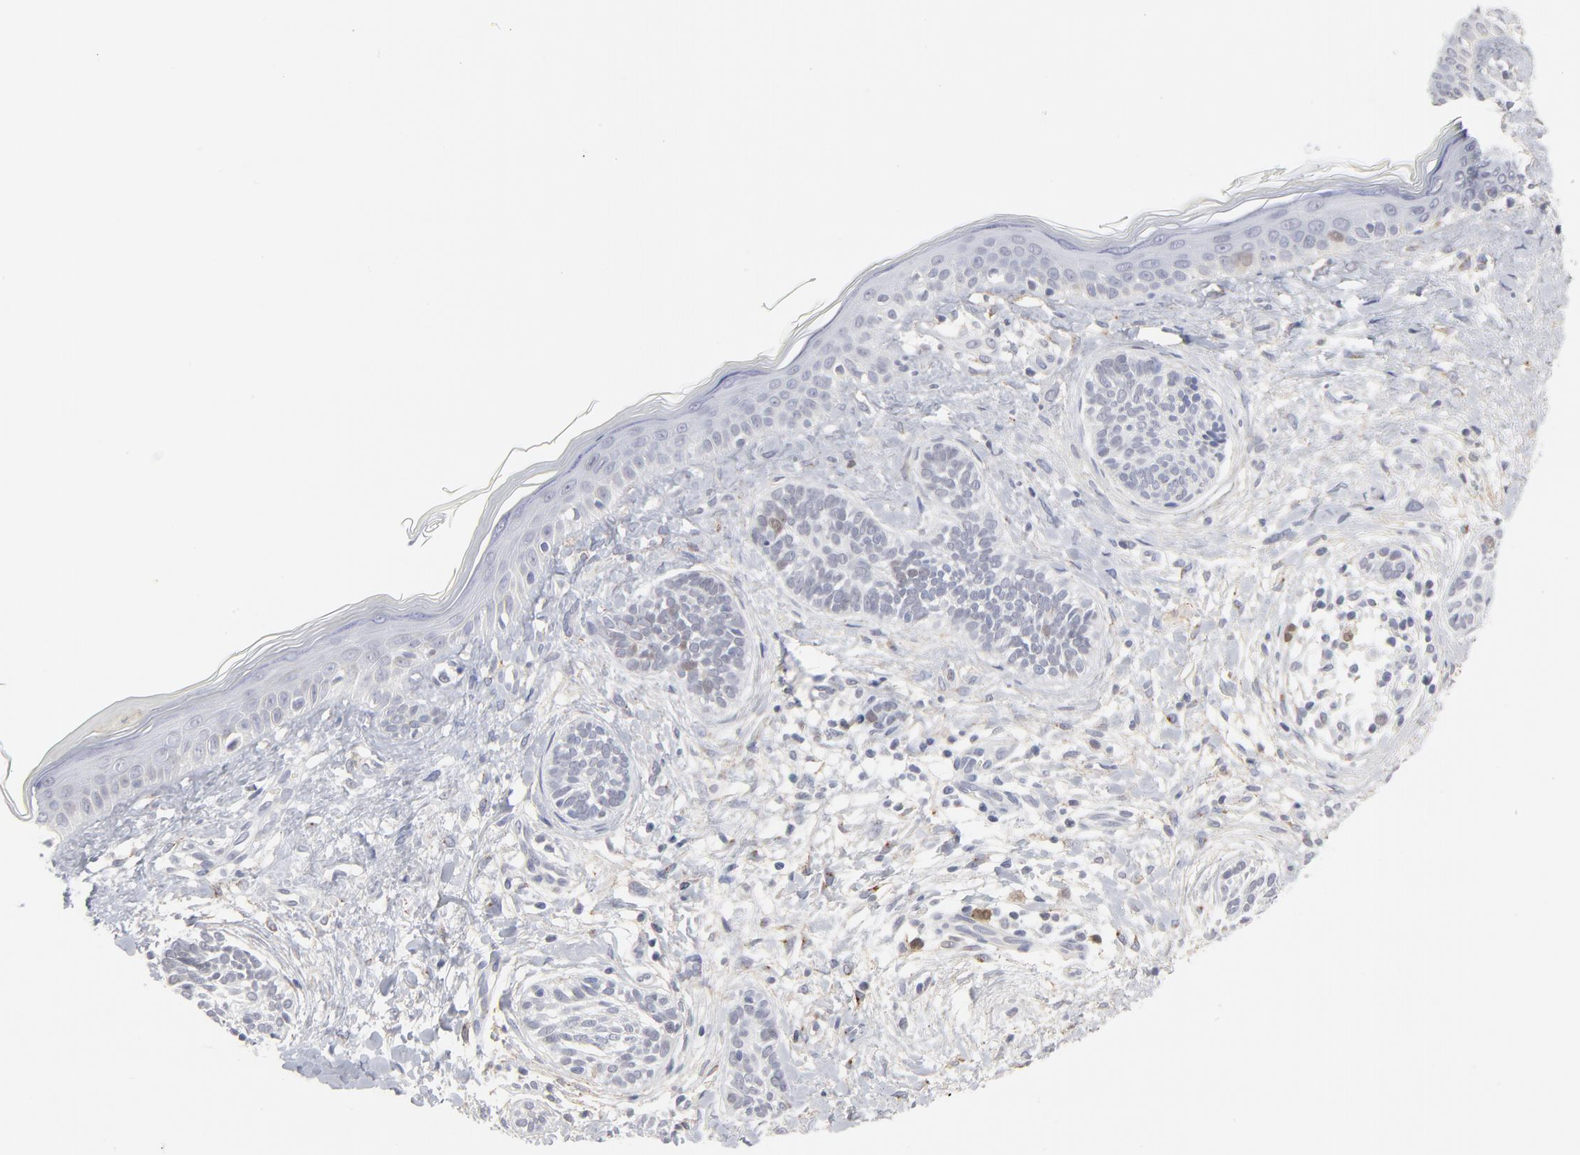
{"staining": {"intensity": "negative", "quantity": "none", "location": "none"}, "tissue": "skin cancer", "cell_type": "Tumor cells", "image_type": "cancer", "snomed": [{"axis": "morphology", "description": "Normal tissue, NOS"}, {"axis": "morphology", "description": "Basal cell carcinoma"}, {"axis": "topography", "description": "Skin"}], "caption": "High magnification brightfield microscopy of skin cancer stained with DAB (3,3'-diaminobenzidine) (brown) and counterstained with hematoxylin (blue): tumor cells show no significant positivity.", "gene": "AURKA", "patient": {"sex": "male", "age": 63}}